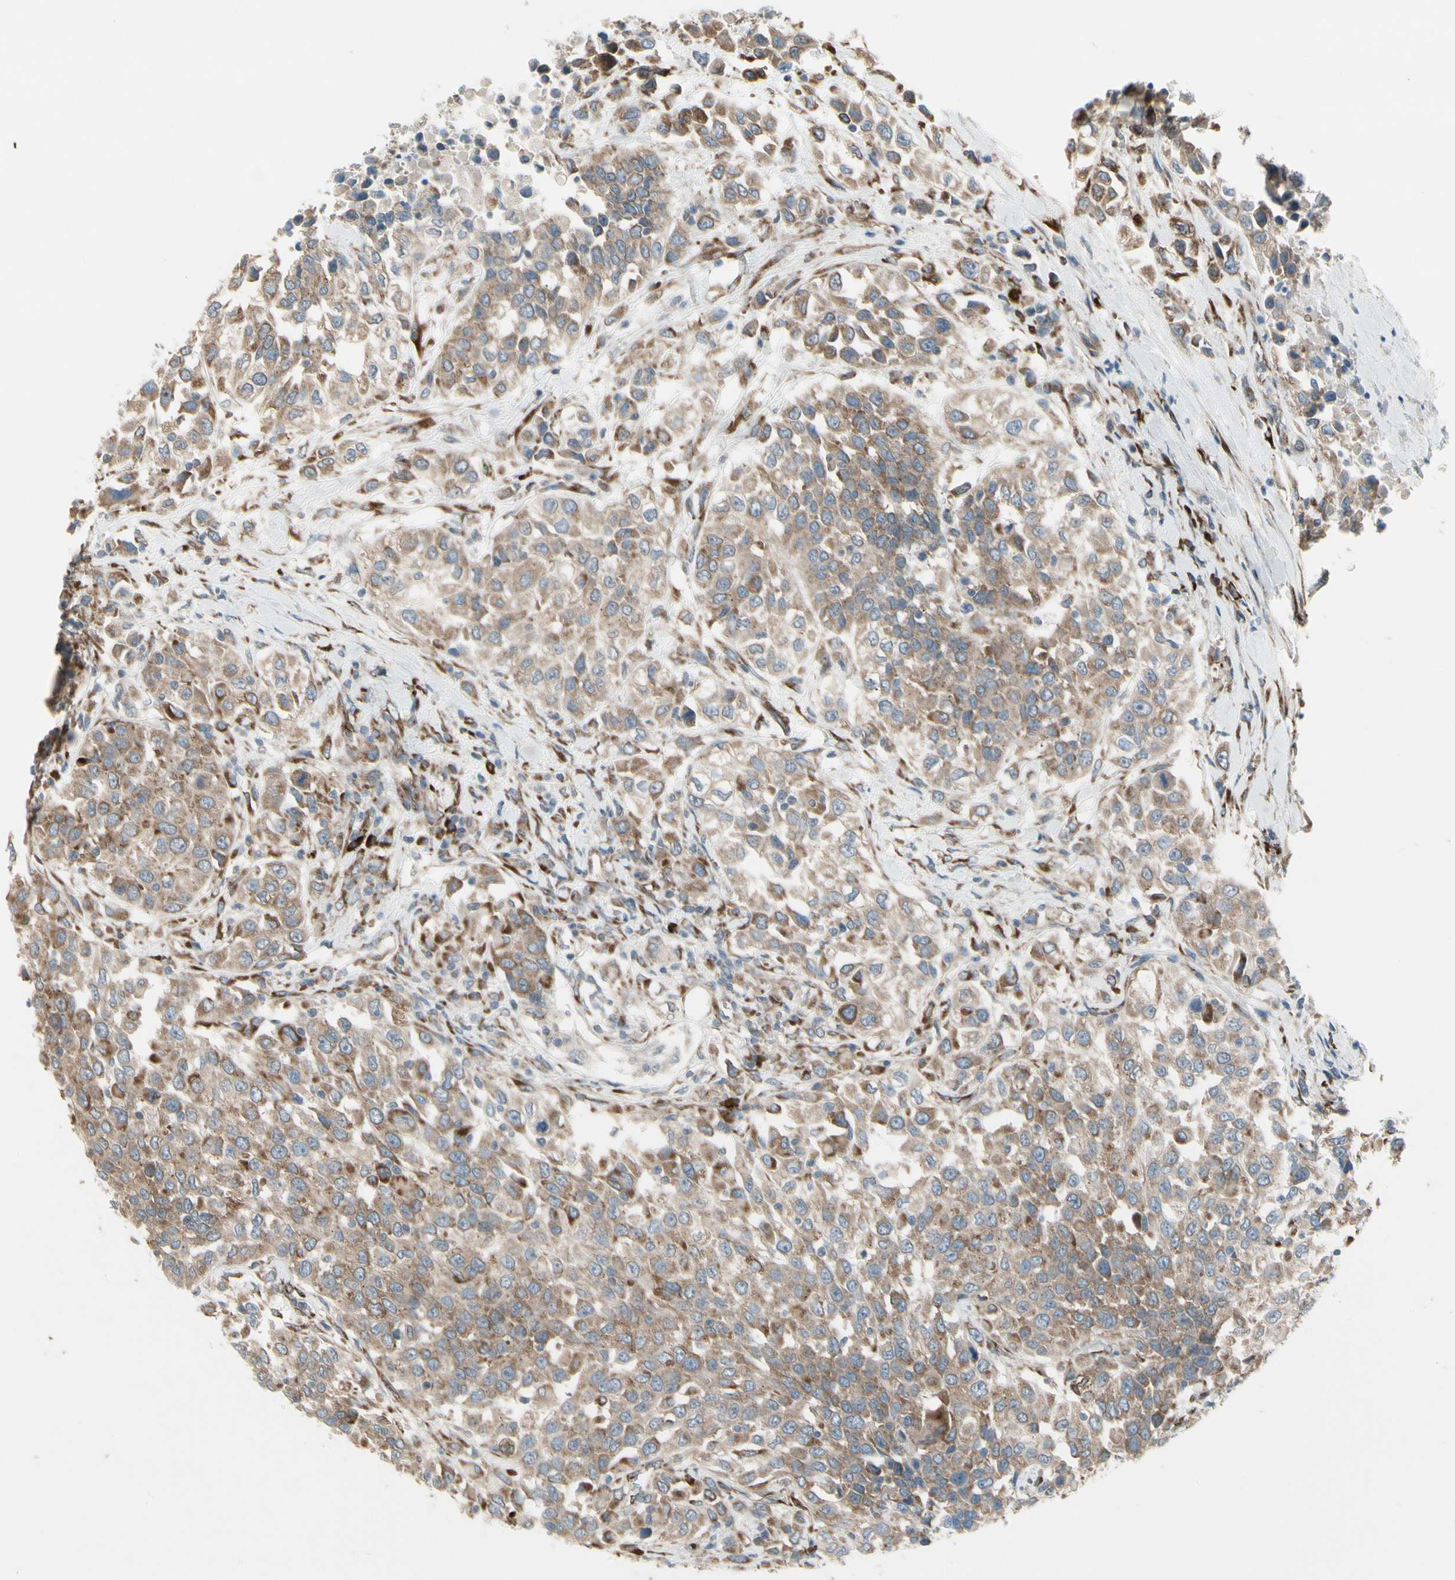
{"staining": {"intensity": "moderate", "quantity": ">75%", "location": "cytoplasmic/membranous"}, "tissue": "urothelial cancer", "cell_type": "Tumor cells", "image_type": "cancer", "snomed": [{"axis": "morphology", "description": "Urothelial carcinoma, High grade"}, {"axis": "topography", "description": "Urinary bladder"}], "caption": "Brown immunohistochemical staining in human urothelial cancer displays moderate cytoplasmic/membranous positivity in approximately >75% of tumor cells.", "gene": "FNDC3A", "patient": {"sex": "female", "age": 80}}